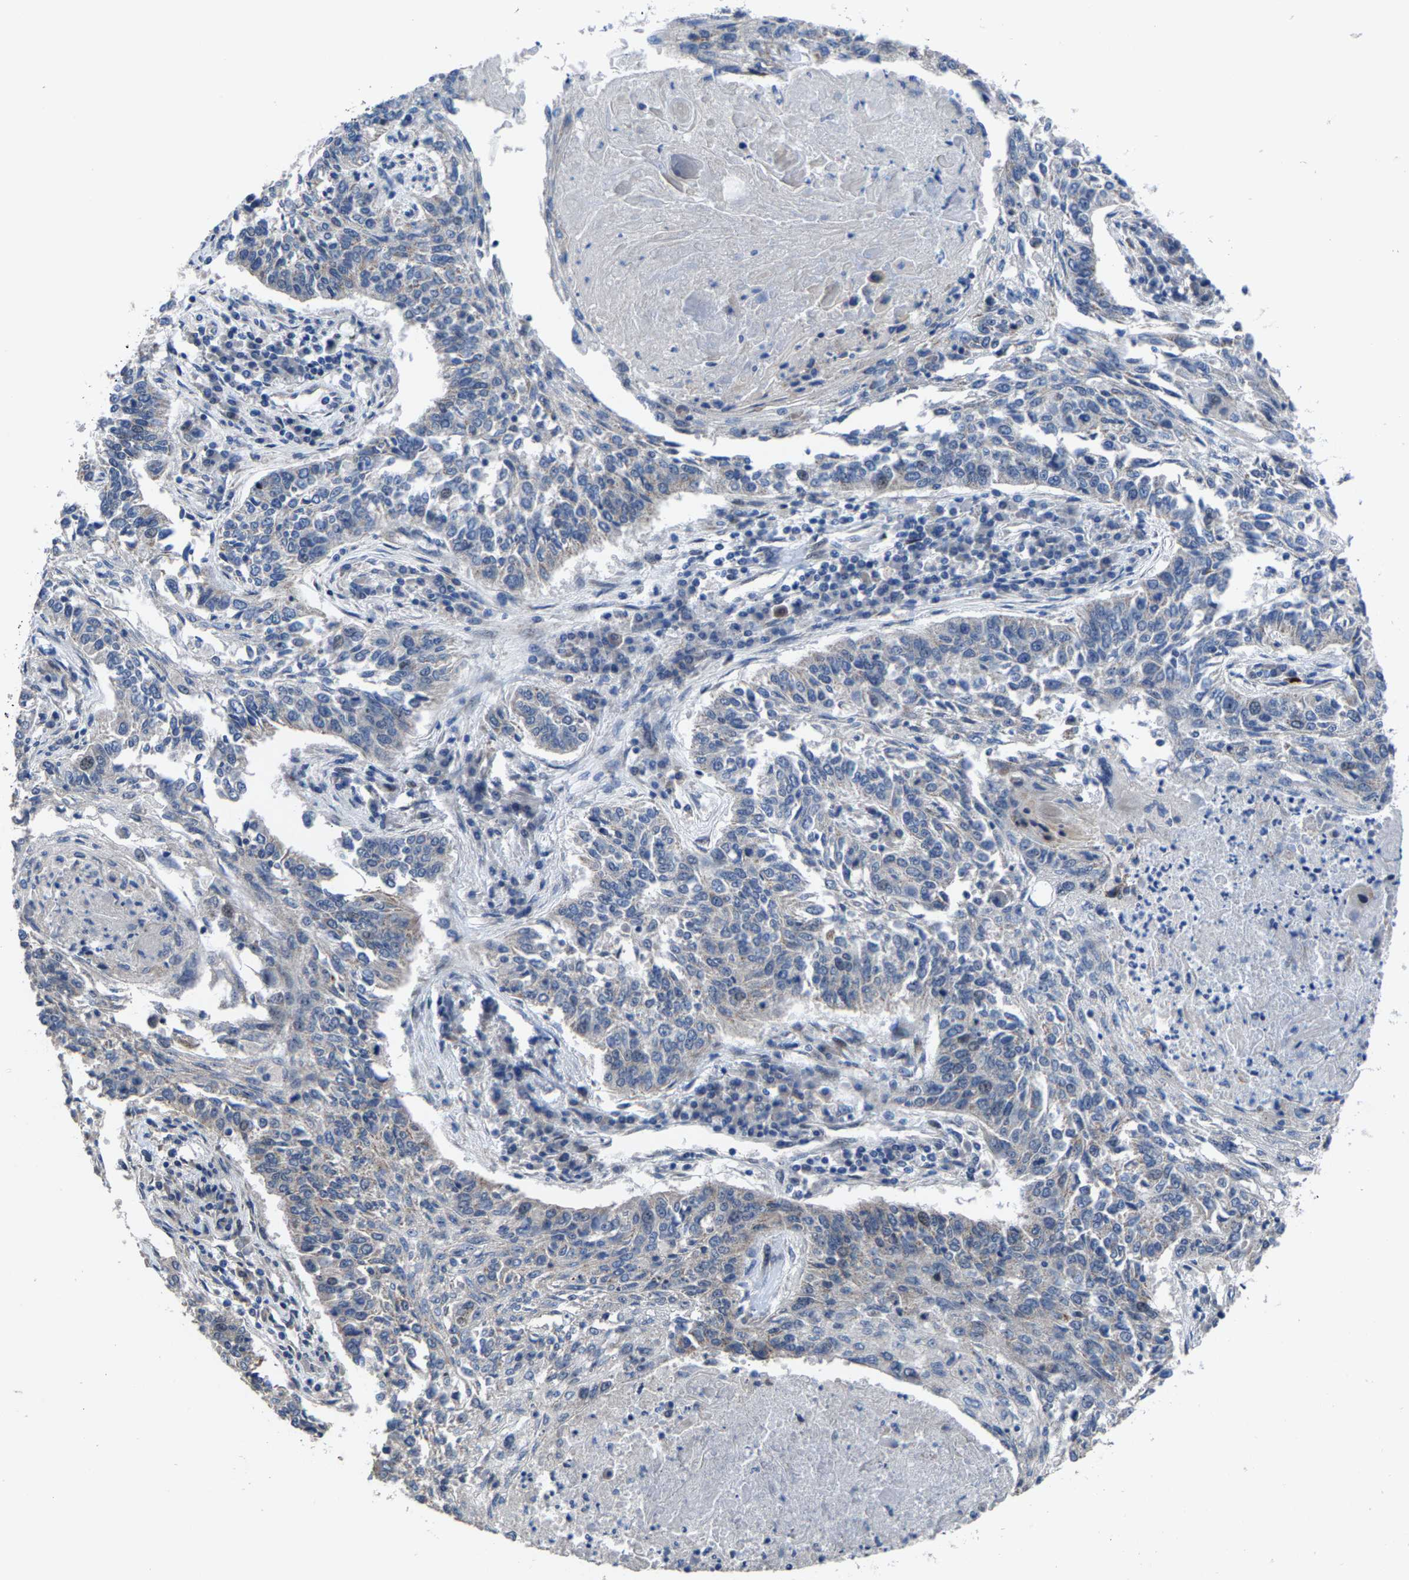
{"staining": {"intensity": "negative", "quantity": "none", "location": "none"}, "tissue": "lung cancer", "cell_type": "Tumor cells", "image_type": "cancer", "snomed": [{"axis": "morphology", "description": "Normal tissue, NOS"}, {"axis": "morphology", "description": "Squamous cell carcinoma, NOS"}, {"axis": "topography", "description": "Cartilage tissue"}, {"axis": "topography", "description": "Bronchus"}, {"axis": "topography", "description": "Lung"}], "caption": "Photomicrograph shows no significant protein staining in tumor cells of lung cancer.", "gene": "HAUS6", "patient": {"sex": "female", "age": 49}}